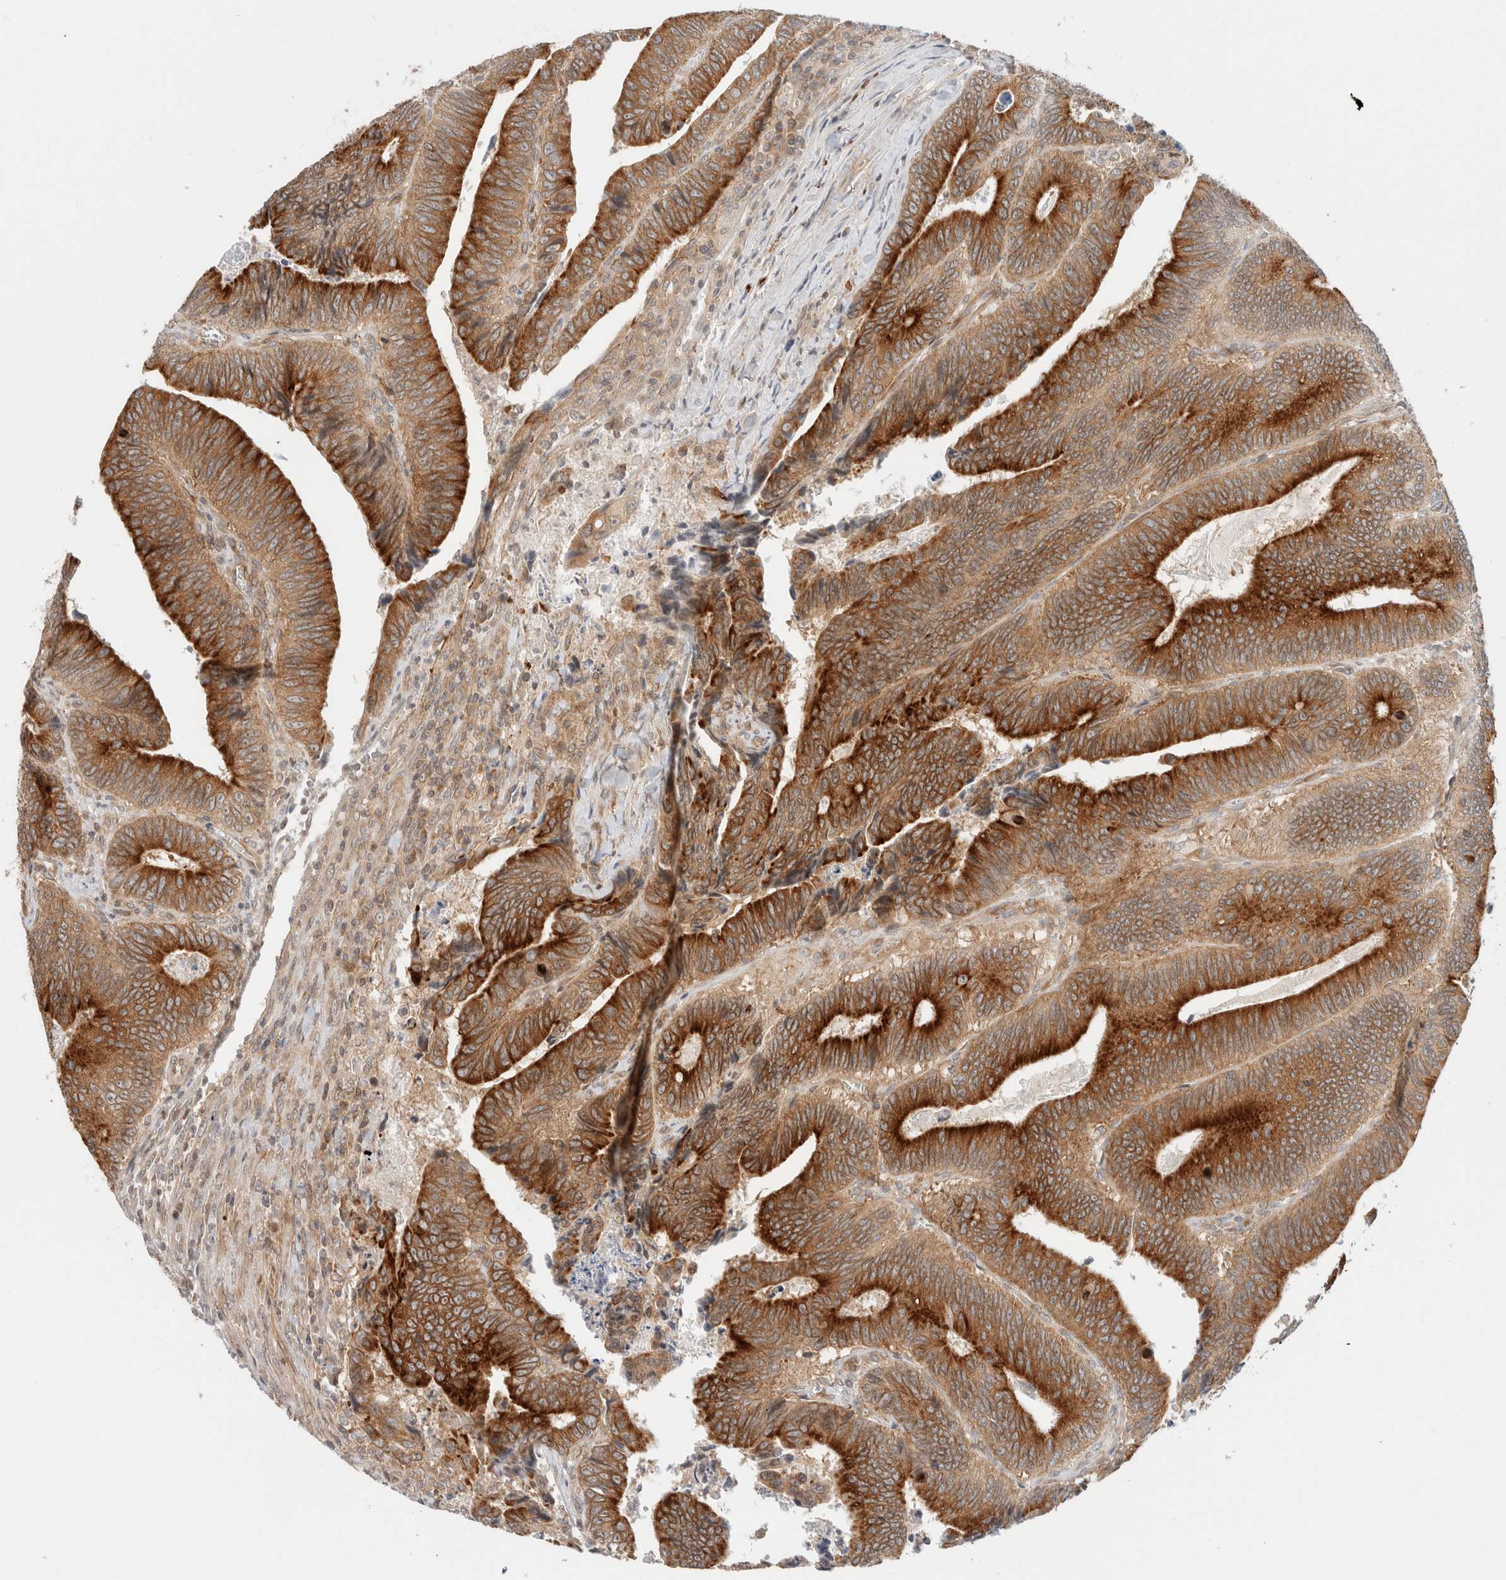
{"staining": {"intensity": "strong", "quantity": ">75%", "location": "cytoplasmic/membranous"}, "tissue": "colorectal cancer", "cell_type": "Tumor cells", "image_type": "cancer", "snomed": [{"axis": "morphology", "description": "Inflammation, NOS"}, {"axis": "morphology", "description": "Adenocarcinoma, NOS"}, {"axis": "topography", "description": "Colon"}], "caption": "A high amount of strong cytoplasmic/membranous positivity is identified in about >75% of tumor cells in colorectal cancer (adenocarcinoma) tissue. Ihc stains the protein in brown and the nuclei are stained blue.", "gene": "MARK3", "patient": {"sex": "male", "age": 72}}